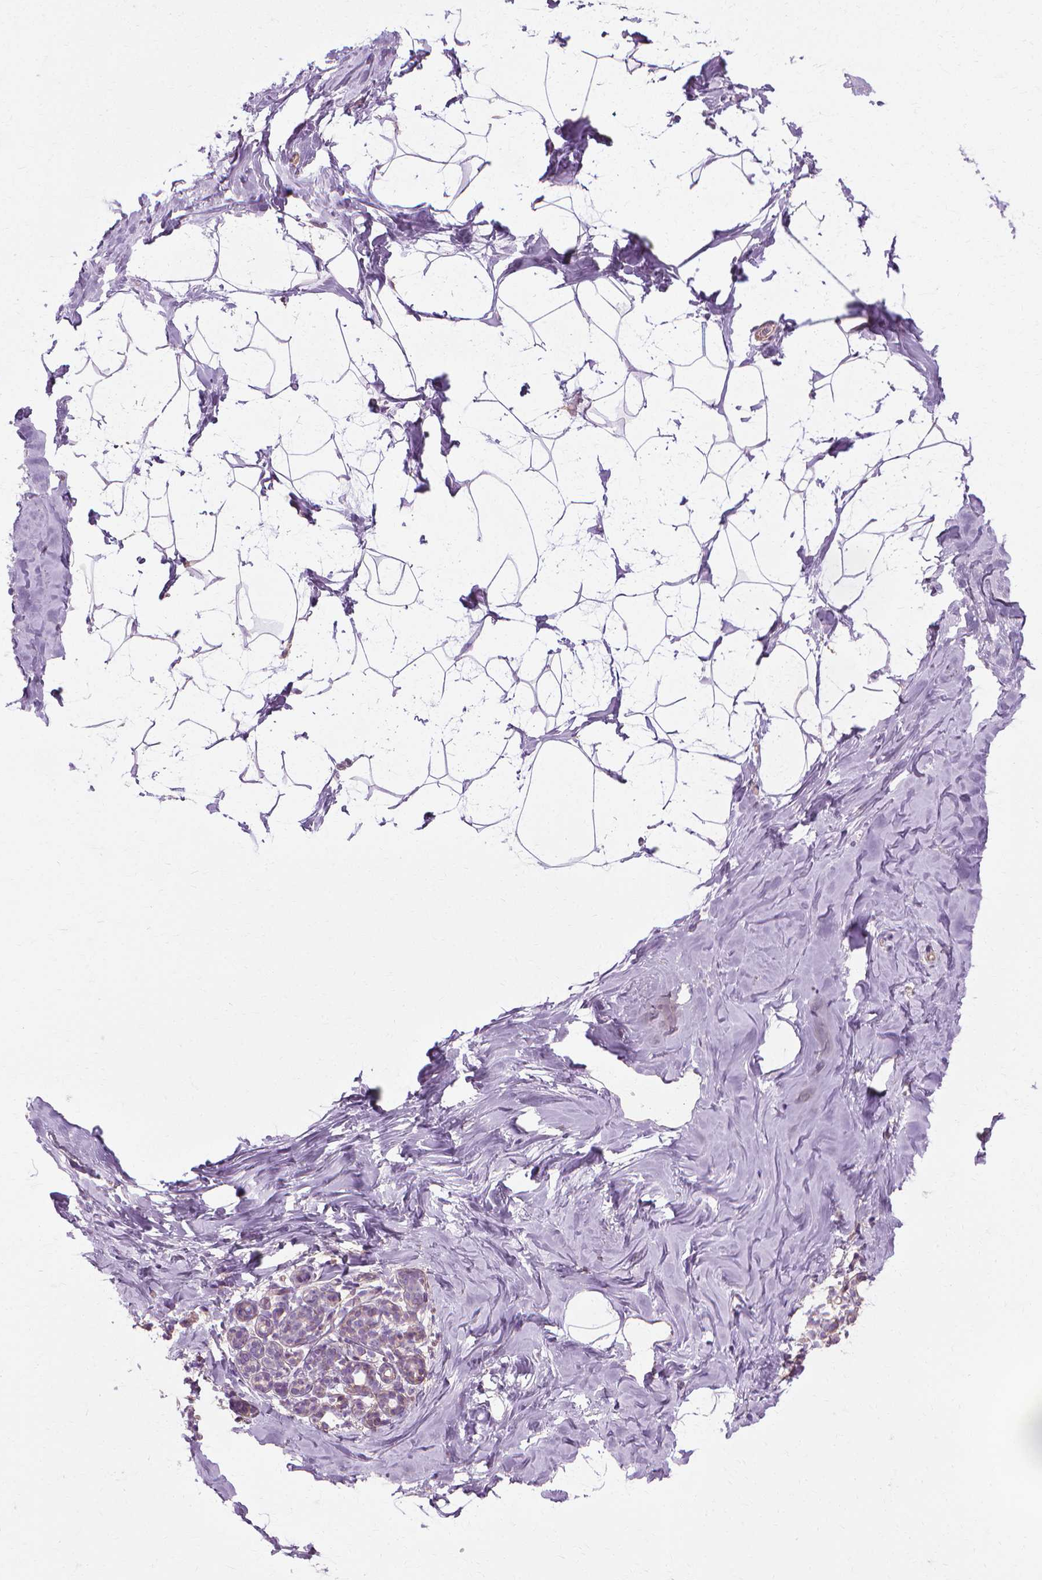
{"staining": {"intensity": "negative", "quantity": "none", "location": "none"}, "tissue": "breast", "cell_type": "Adipocytes", "image_type": "normal", "snomed": [{"axis": "morphology", "description": "Normal tissue, NOS"}, {"axis": "topography", "description": "Breast"}], "caption": "DAB immunohistochemical staining of unremarkable human breast displays no significant staining in adipocytes. Nuclei are stained in blue.", "gene": "CFAP157", "patient": {"sex": "female", "age": 32}}